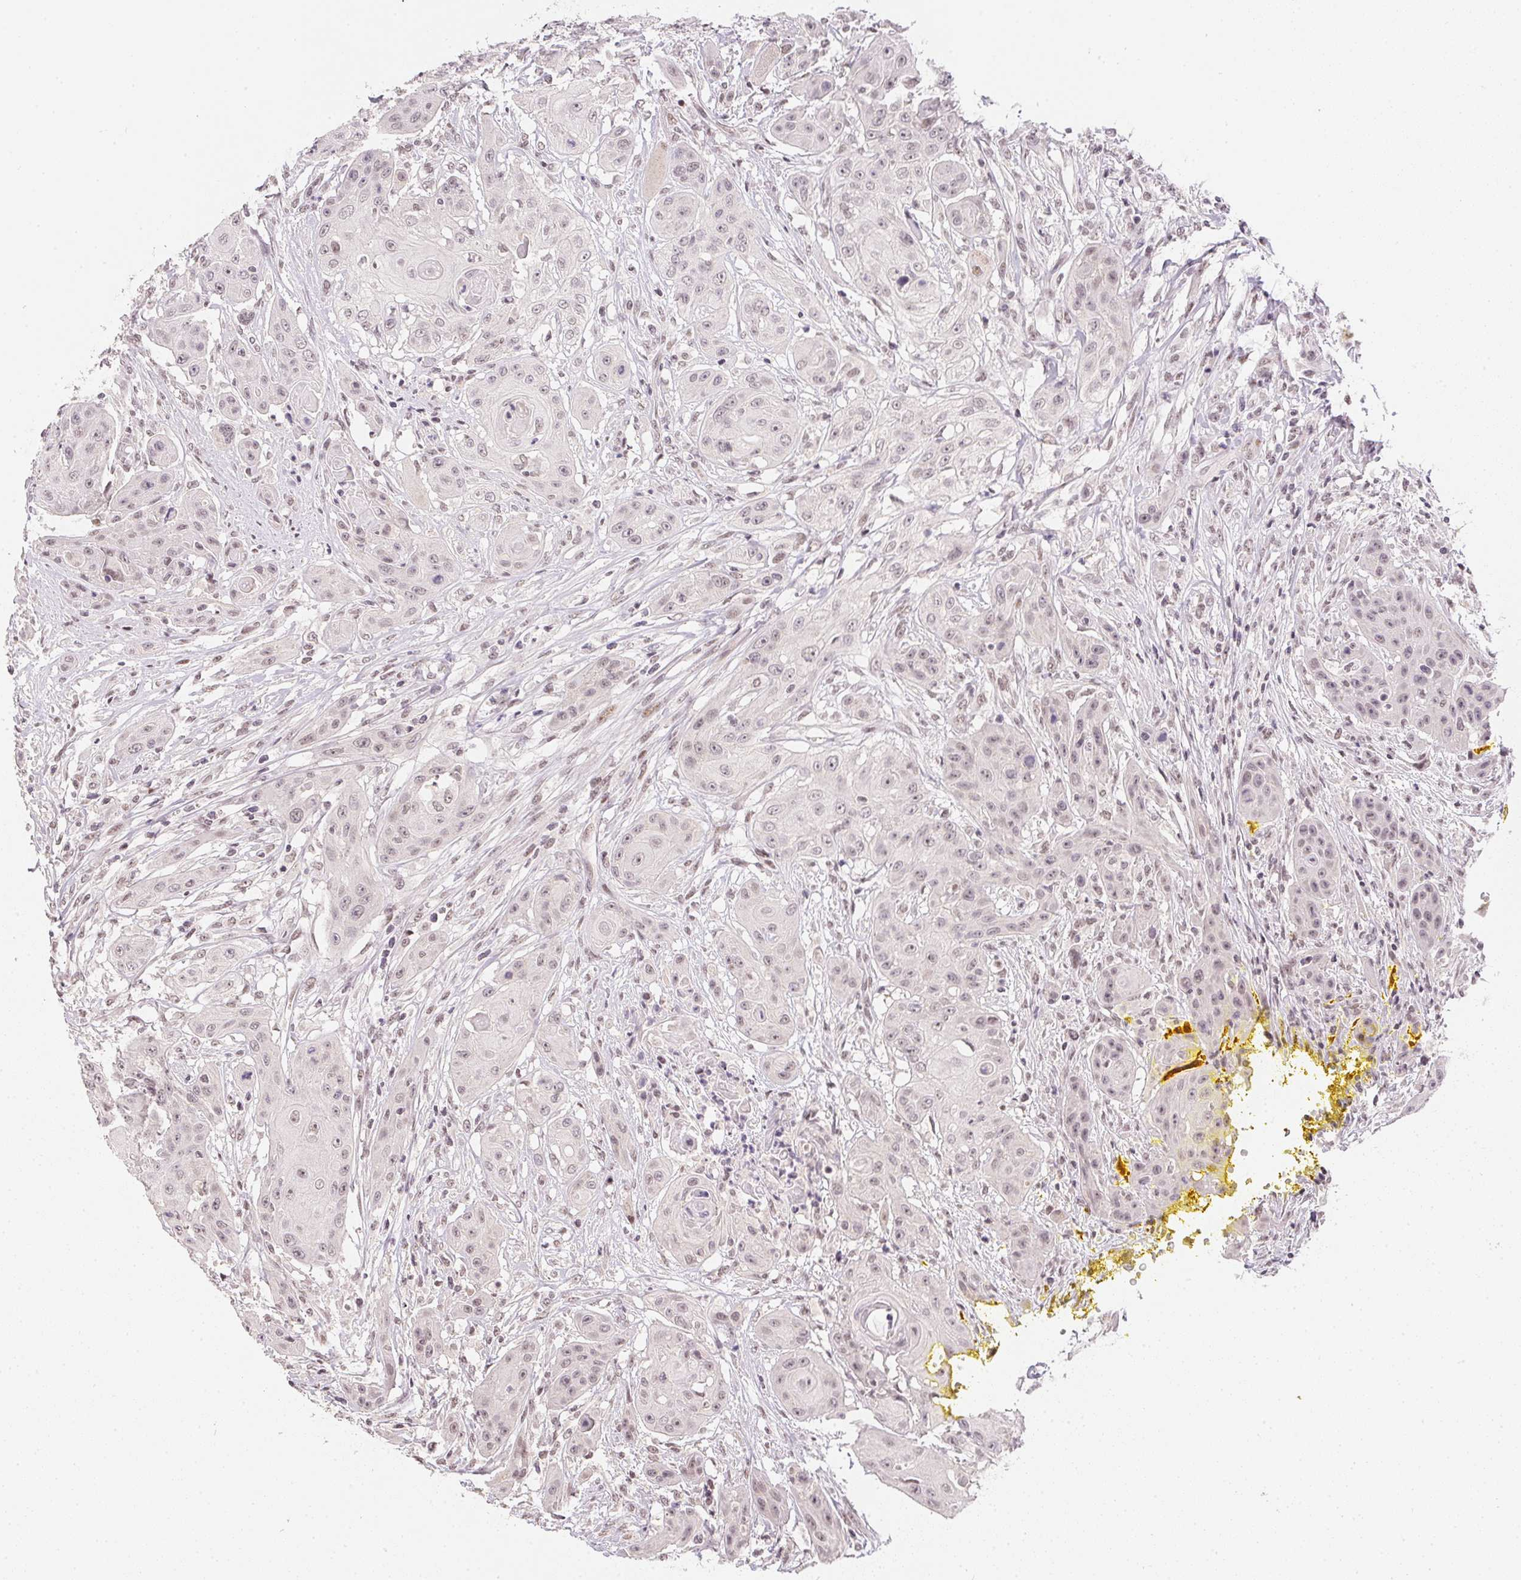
{"staining": {"intensity": "weak", "quantity": "25%-75%", "location": "nuclear"}, "tissue": "head and neck cancer", "cell_type": "Tumor cells", "image_type": "cancer", "snomed": [{"axis": "morphology", "description": "Squamous cell carcinoma, NOS"}, {"axis": "topography", "description": "Oral tissue"}, {"axis": "topography", "description": "Head-Neck"}, {"axis": "topography", "description": "Neck, NOS"}], "caption": "Tumor cells exhibit weak nuclear expression in approximately 25%-75% of cells in head and neck cancer.", "gene": "KDM4D", "patient": {"sex": "female", "age": 55}}